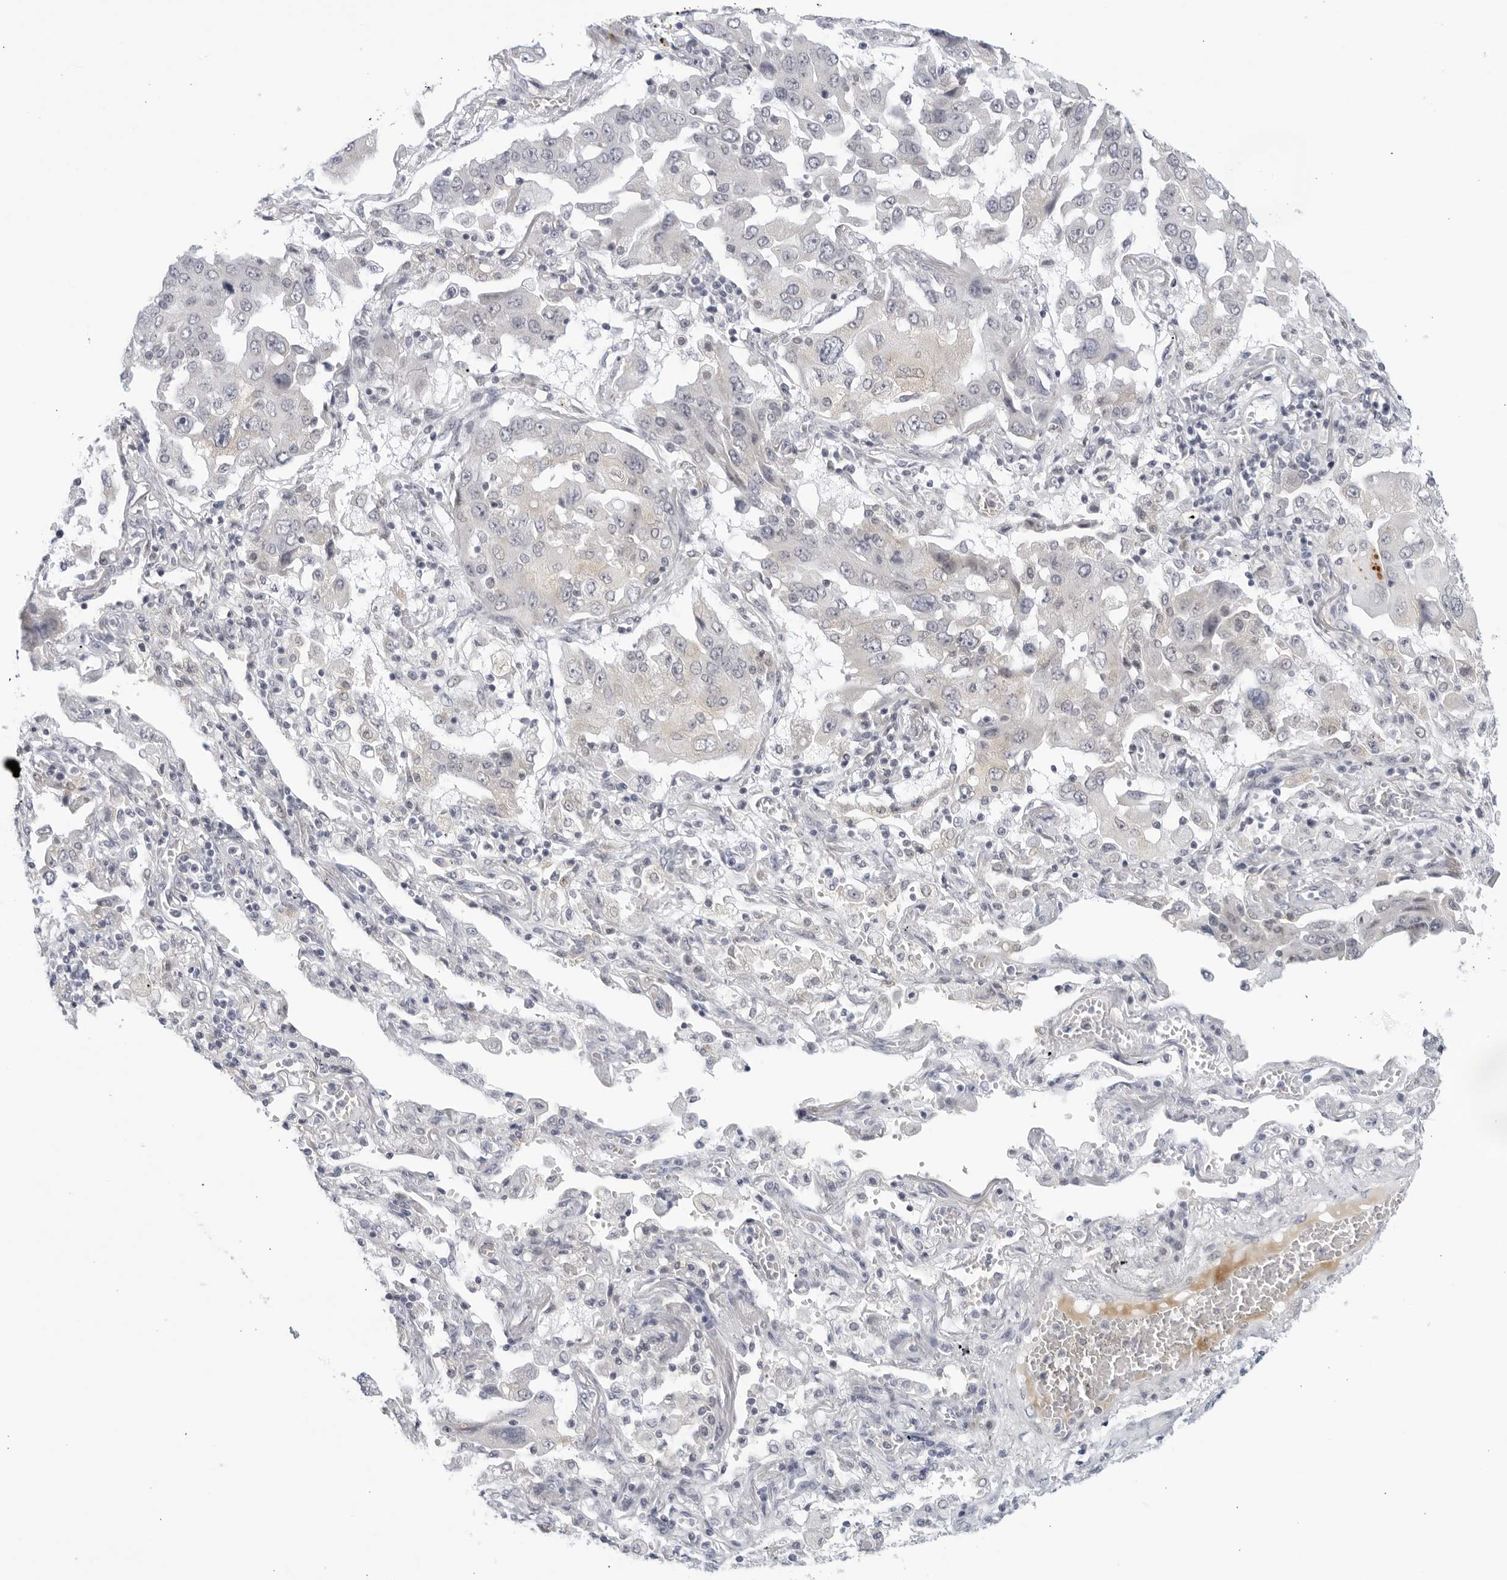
{"staining": {"intensity": "negative", "quantity": "none", "location": "none"}, "tissue": "lung cancer", "cell_type": "Tumor cells", "image_type": "cancer", "snomed": [{"axis": "morphology", "description": "Adenocarcinoma, NOS"}, {"axis": "topography", "description": "Lung"}], "caption": "The micrograph displays no staining of tumor cells in adenocarcinoma (lung).", "gene": "WDTC1", "patient": {"sex": "female", "age": 65}}